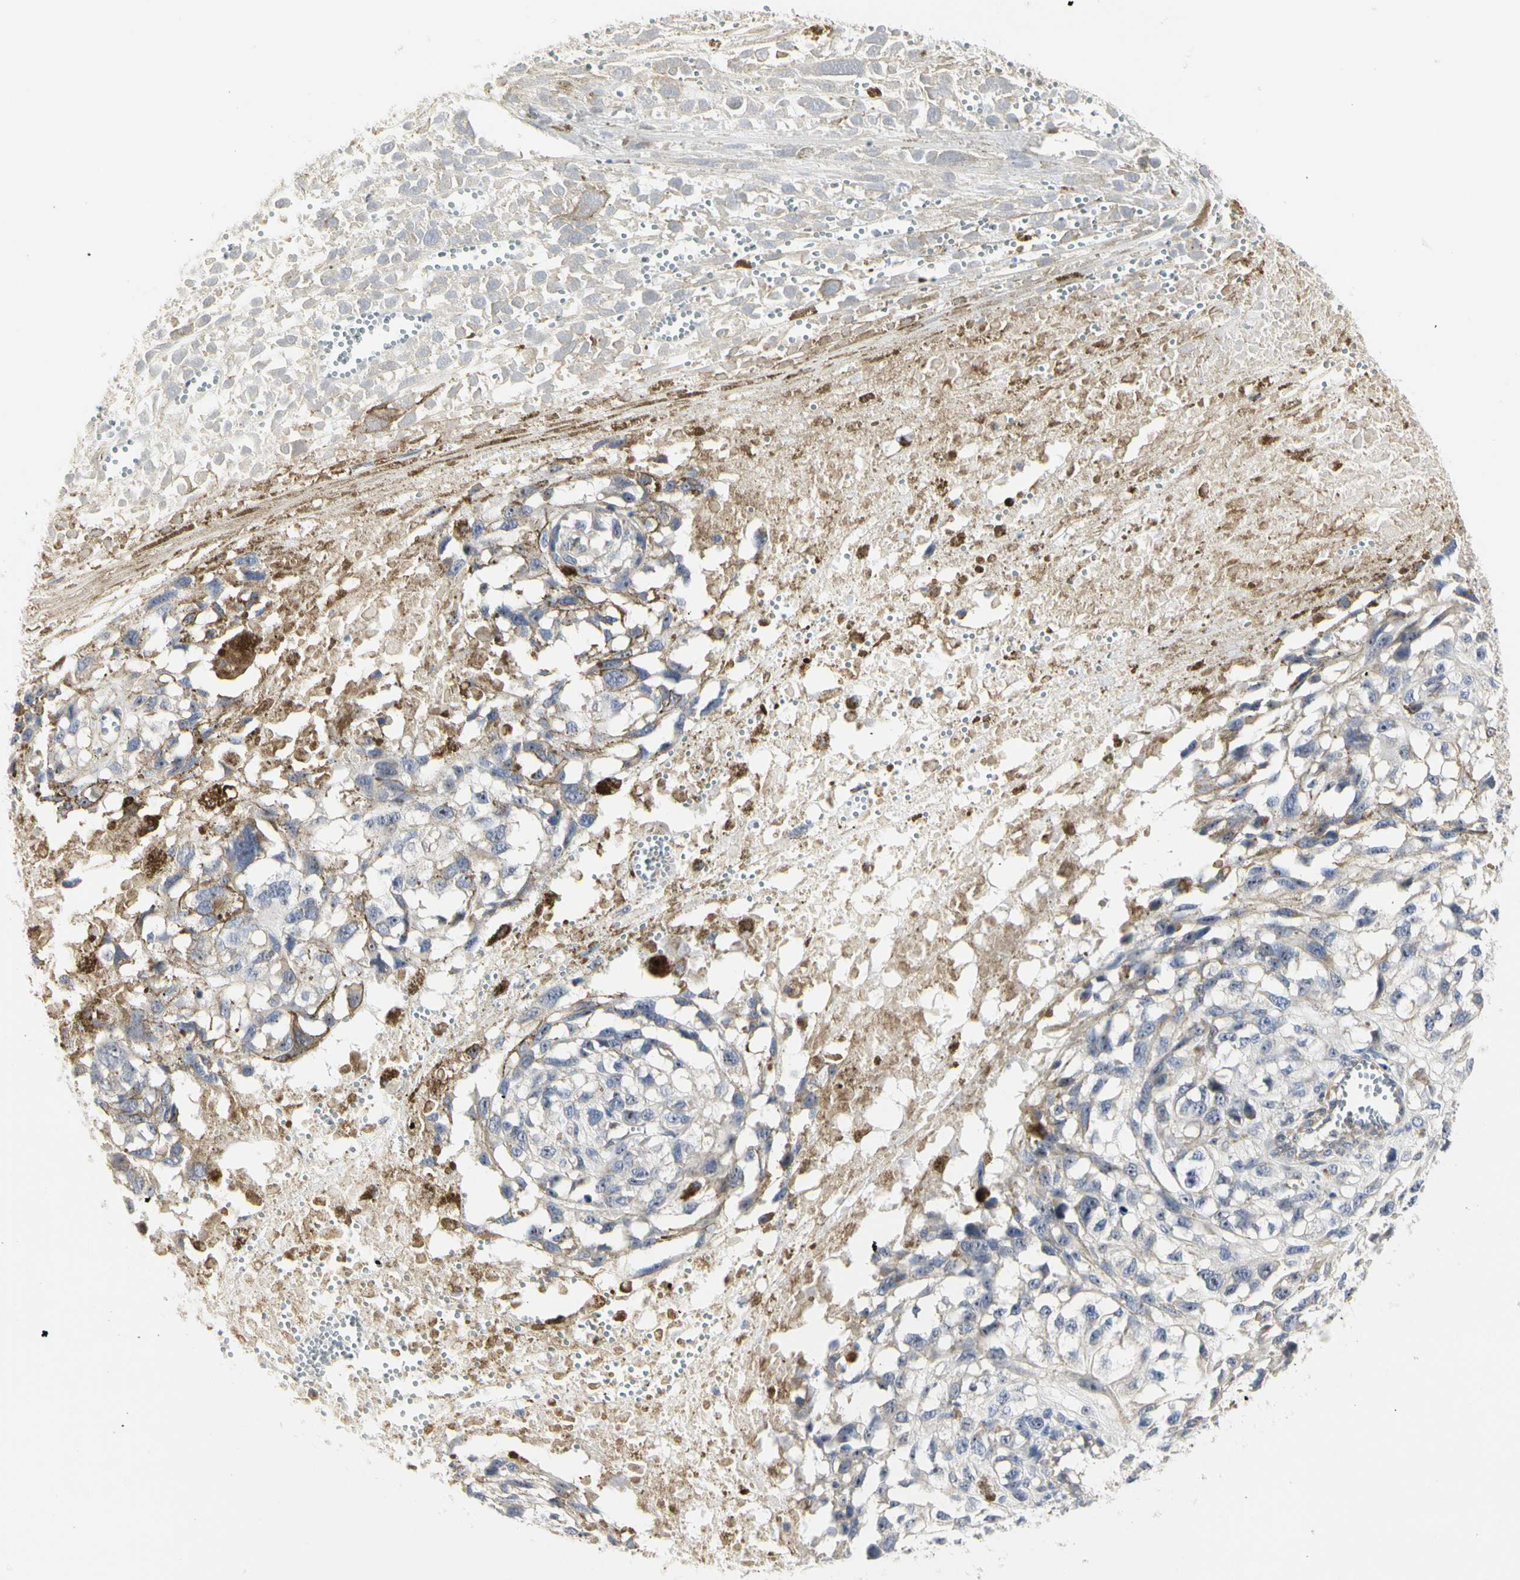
{"staining": {"intensity": "weak", "quantity": "<25%", "location": "cytoplasmic/membranous"}, "tissue": "melanoma", "cell_type": "Tumor cells", "image_type": "cancer", "snomed": [{"axis": "morphology", "description": "Malignant melanoma, Metastatic site"}, {"axis": "topography", "description": "Lymph node"}], "caption": "Tumor cells are negative for protein expression in human melanoma.", "gene": "SHANK2", "patient": {"sex": "male", "age": 59}}